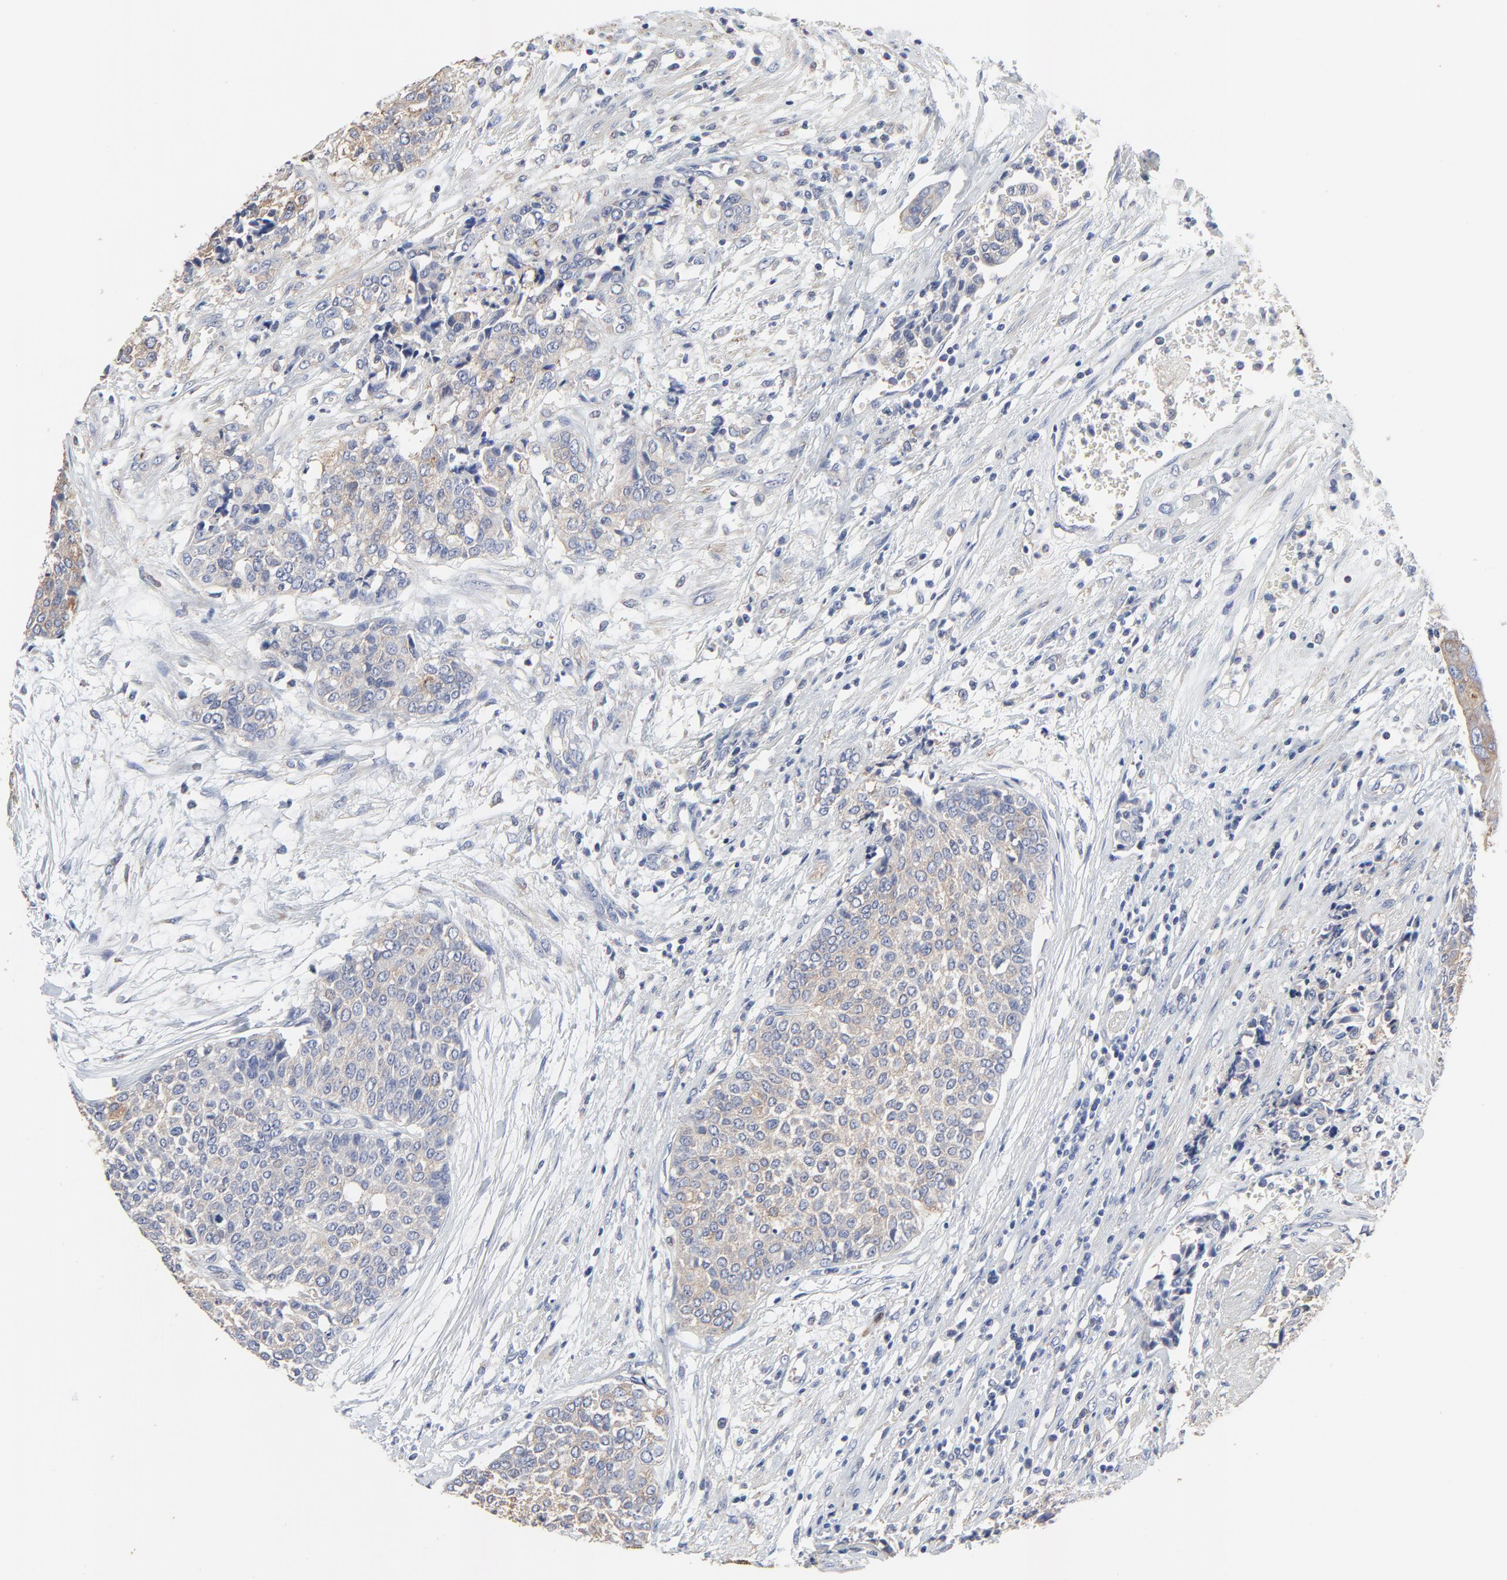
{"staining": {"intensity": "weak", "quantity": ">75%", "location": "cytoplasmic/membranous"}, "tissue": "urothelial cancer", "cell_type": "Tumor cells", "image_type": "cancer", "snomed": [{"axis": "morphology", "description": "Urothelial carcinoma, Low grade"}, {"axis": "topography", "description": "Urinary bladder"}], "caption": "About >75% of tumor cells in human low-grade urothelial carcinoma exhibit weak cytoplasmic/membranous protein expression as visualized by brown immunohistochemical staining.", "gene": "NXF3", "patient": {"sex": "female", "age": 73}}